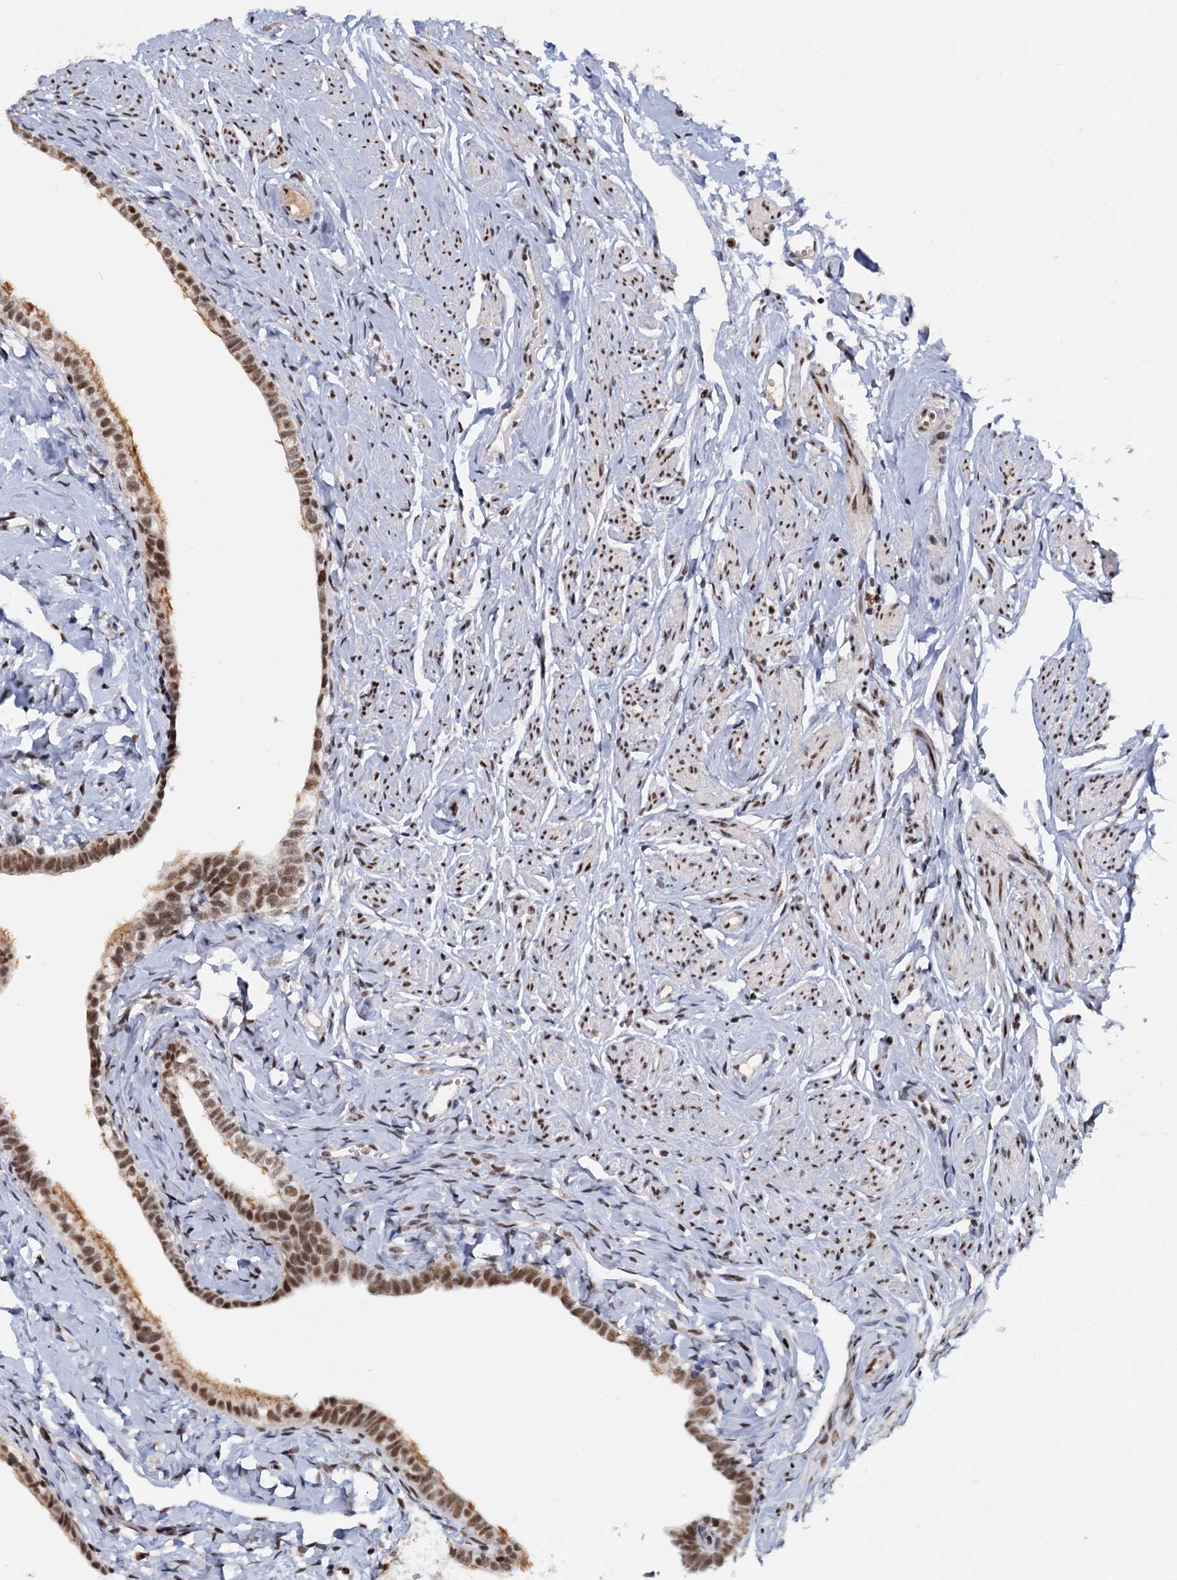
{"staining": {"intensity": "moderate", "quantity": ">75%", "location": "cytoplasmic/membranous,nuclear"}, "tissue": "fallopian tube", "cell_type": "Glandular cells", "image_type": "normal", "snomed": [{"axis": "morphology", "description": "Normal tissue, NOS"}, {"axis": "topography", "description": "Fallopian tube"}], "caption": "The image exhibits immunohistochemical staining of unremarkable fallopian tube. There is moderate cytoplasmic/membranous,nuclear expression is present in approximately >75% of glandular cells. The staining was performed using DAB to visualize the protein expression in brown, while the nuclei were stained in blue with hematoxylin (Magnification: 20x).", "gene": "WBP4", "patient": {"sex": "female", "age": 66}}